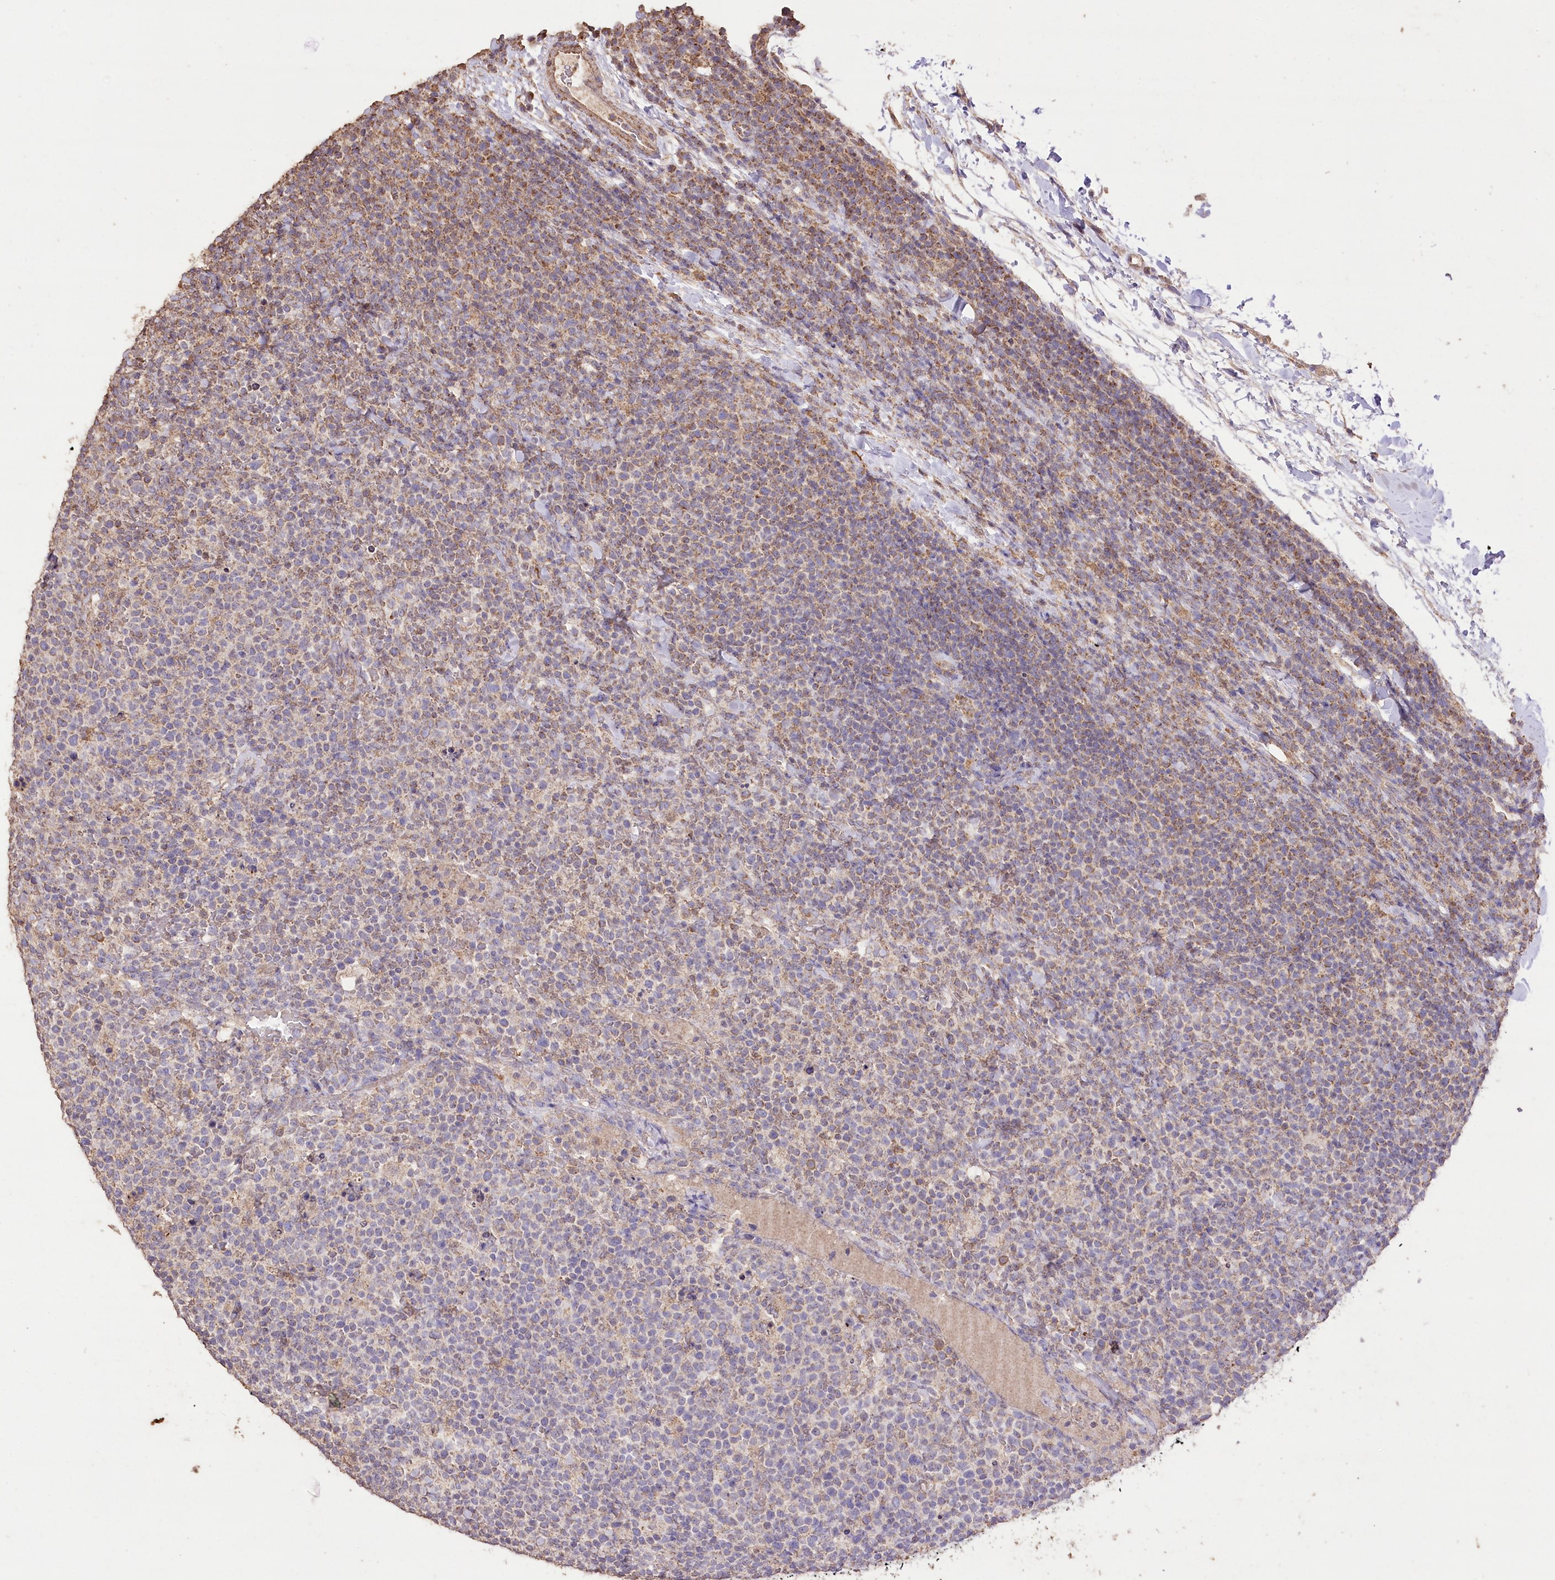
{"staining": {"intensity": "weak", "quantity": "25%-75%", "location": "cytoplasmic/membranous"}, "tissue": "lymphoma", "cell_type": "Tumor cells", "image_type": "cancer", "snomed": [{"axis": "morphology", "description": "Malignant lymphoma, non-Hodgkin's type, High grade"}, {"axis": "topography", "description": "Lymph node"}], "caption": "Immunohistochemistry (IHC) micrograph of neoplastic tissue: lymphoma stained using immunohistochemistry demonstrates low levels of weak protein expression localized specifically in the cytoplasmic/membranous of tumor cells, appearing as a cytoplasmic/membranous brown color.", "gene": "IREB2", "patient": {"sex": "male", "age": 61}}